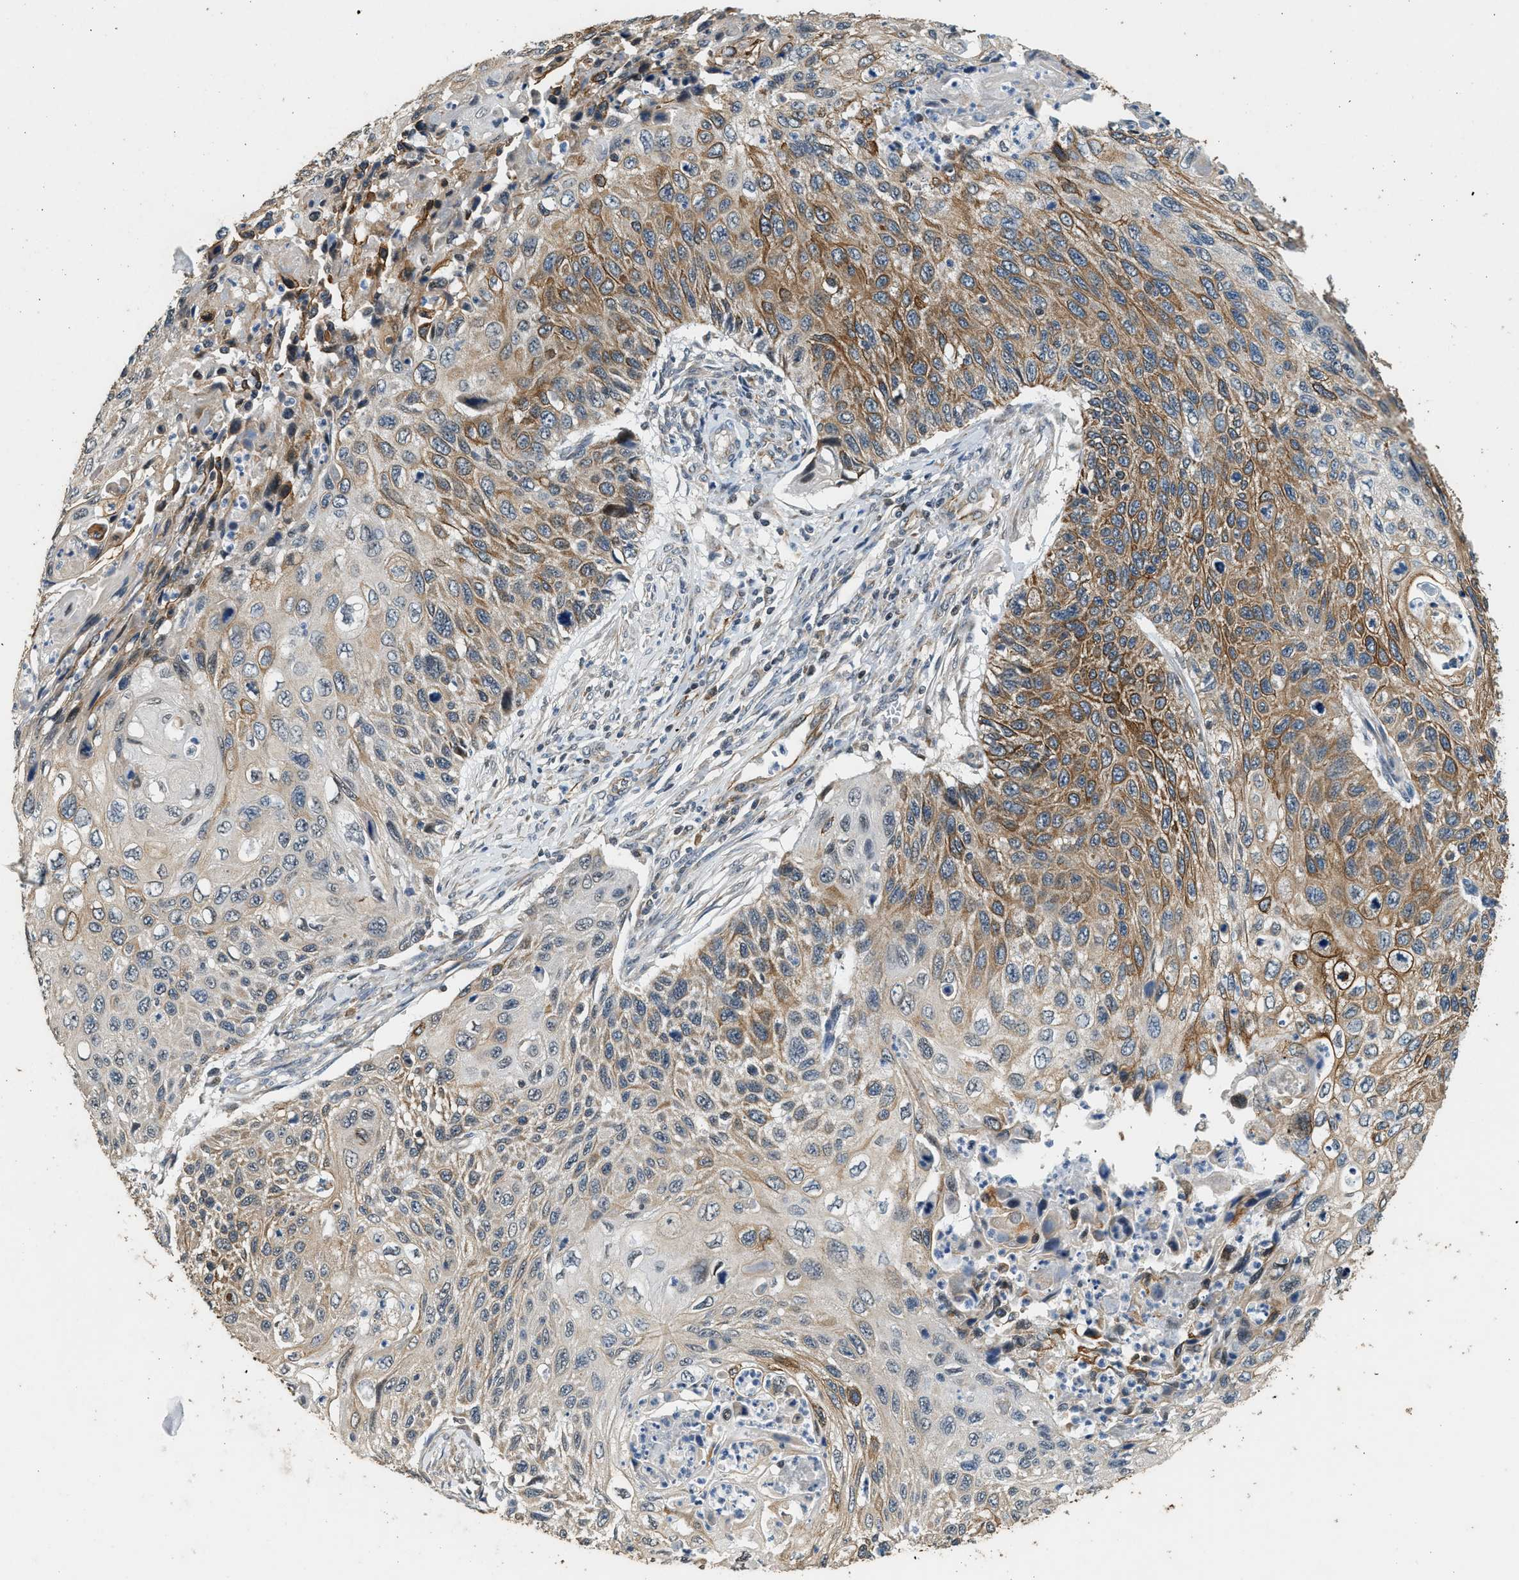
{"staining": {"intensity": "moderate", "quantity": ">75%", "location": "cytoplasmic/membranous"}, "tissue": "cervical cancer", "cell_type": "Tumor cells", "image_type": "cancer", "snomed": [{"axis": "morphology", "description": "Squamous cell carcinoma, NOS"}, {"axis": "topography", "description": "Cervix"}], "caption": "Human cervical cancer stained for a protein (brown) shows moderate cytoplasmic/membranous positive staining in approximately >75% of tumor cells.", "gene": "PCLO", "patient": {"sex": "female", "age": 70}}